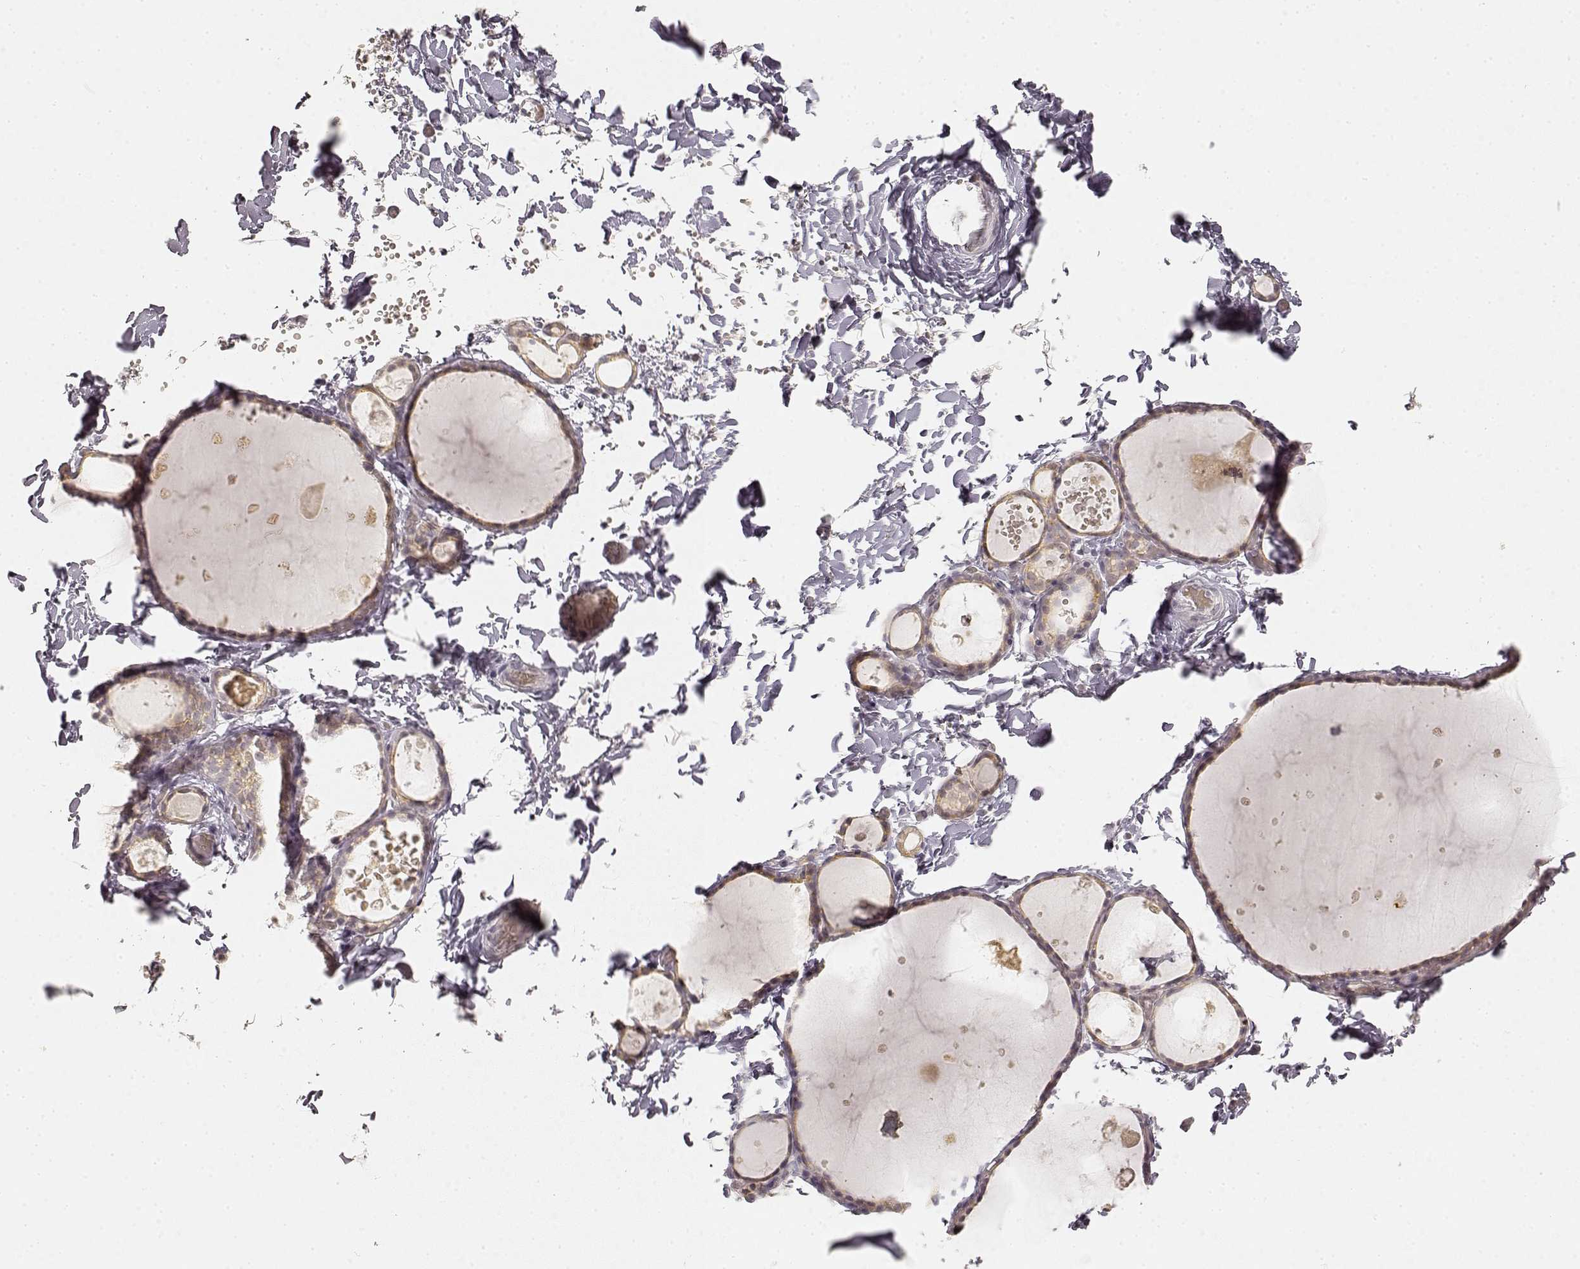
{"staining": {"intensity": "weak", "quantity": ">75%", "location": "cytoplasmic/membranous"}, "tissue": "thyroid gland", "cell_type": "Glandular cells", "image_type": "normal", "snomed": [{"axis": "morphology", "description": "Normal tissue, NOS"}, {"axis": "topography", "description": "Thyroid gland"}], "caption": "Protein expression analysis of unremarkable thyroid gland reveals weak cytoplasmic/membranous staining in approximately >75% of glandular cells. (DAB IHC, brown staining for protein, blue staining for nuclei).", "gene": "LAMC2", "patient": {"sex": "female", "age": 56}}